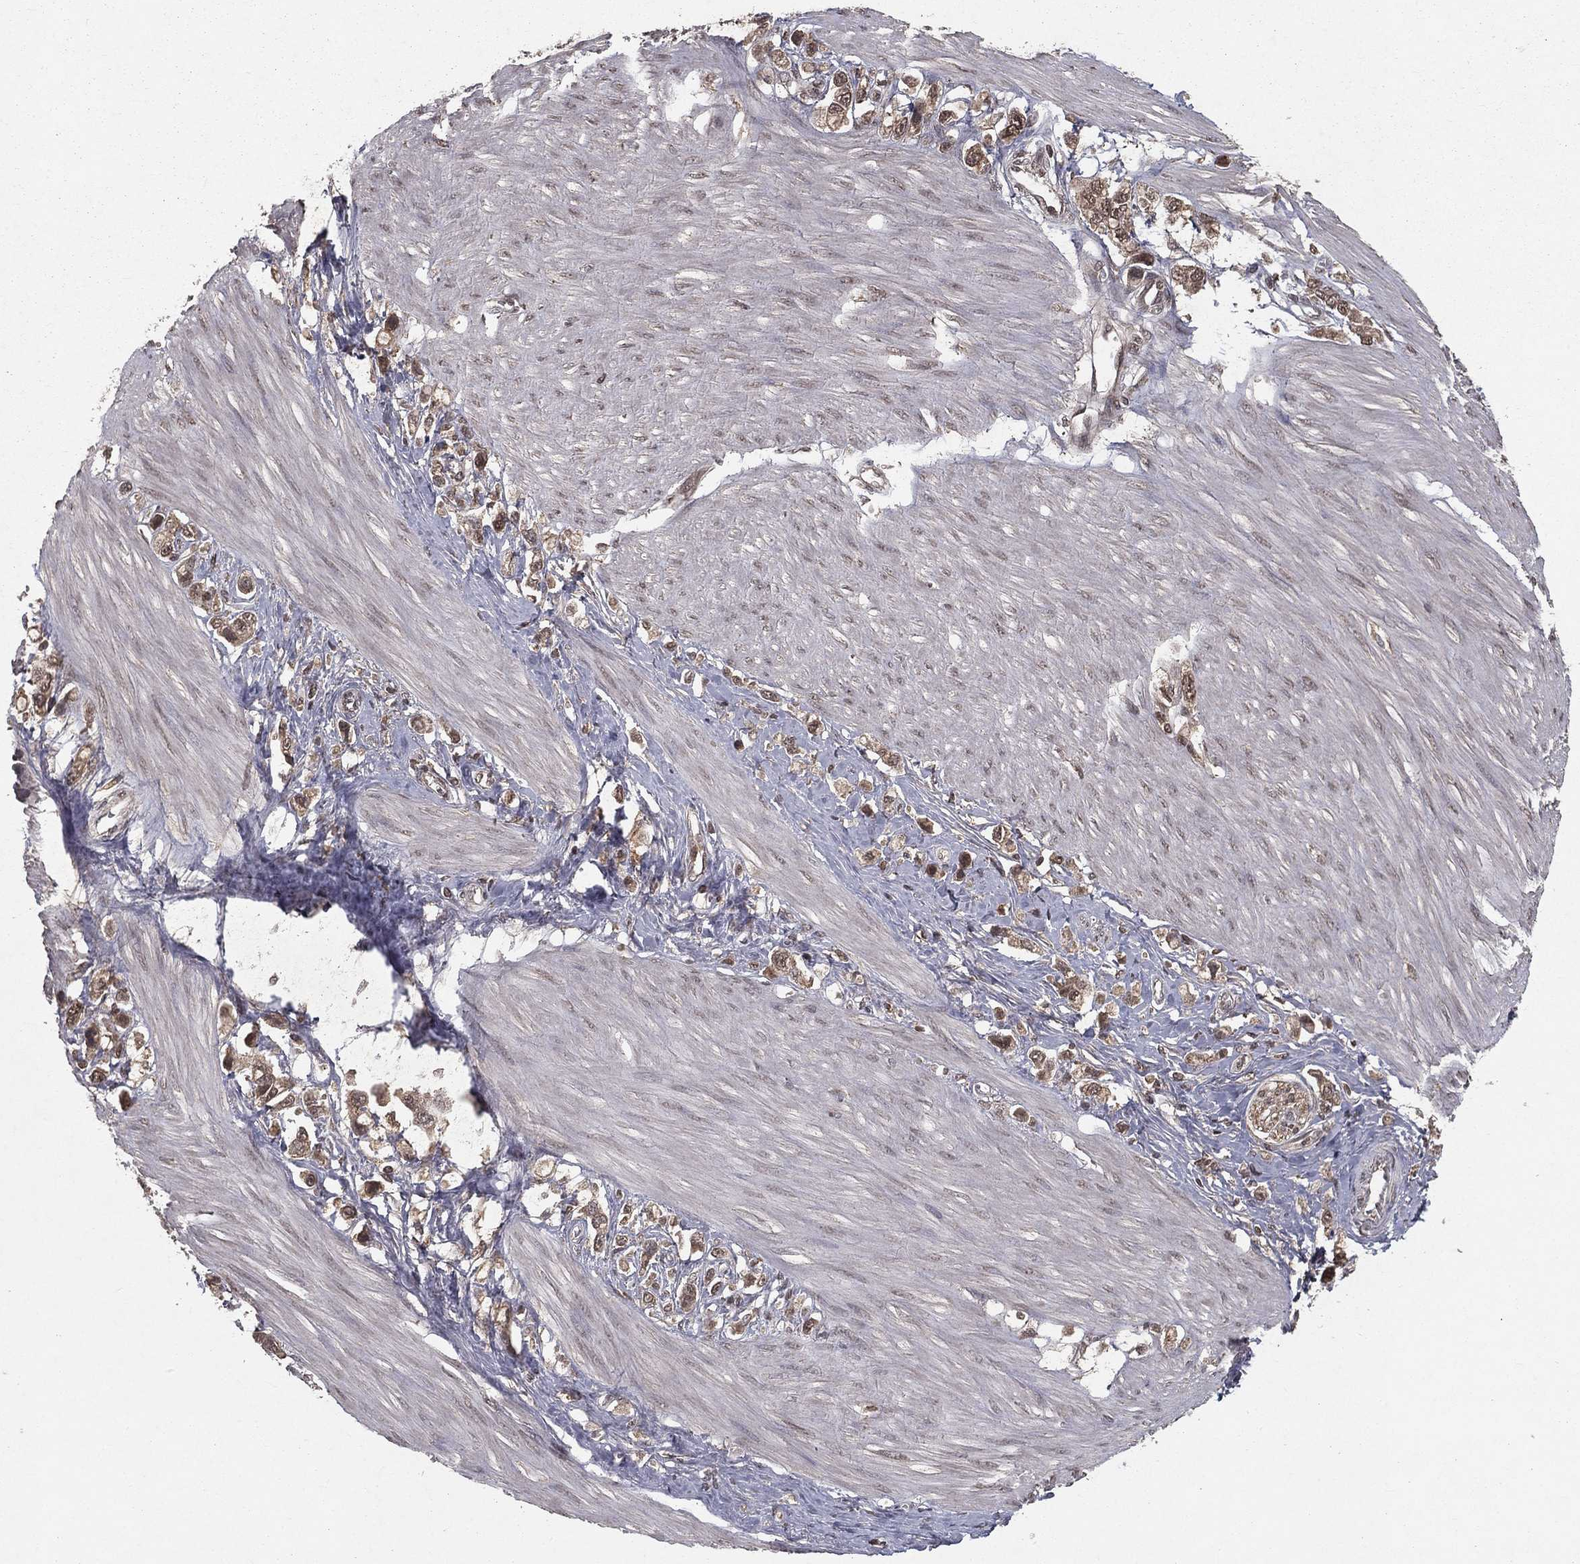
{"staining": {"intensity": "weak", "quantity": "25%-75%", "location": "cytoplasmic/membranous"}, "tissue": "stomach cancer", "cell_type": "Tumor cells", "image_type": "cancer", "snomed": [{"axis": "morphology", "description": "Normal tissue, NOS"}, {"axis": "morphology", "description": "Adenocarcinoma, NOS"}, {"axis": "morphology", "description": "Adenocarcinoma, High grade"}, {"axis": "topography", "description": "Stomach, upper"}, {"axis": "topography", "description": "Stomach"}], "caption": "Immunohistochemistry micrograph of stomach cancer (high-grade adenocarcinoma) stained for a protein (brown), which reveals low levels of weak cytoplasmic/membranous staining in approximately 25%-75% of tumor cells.", "gene": "ZDHHC15", "patient": {"sex": "female", "age": 65}}